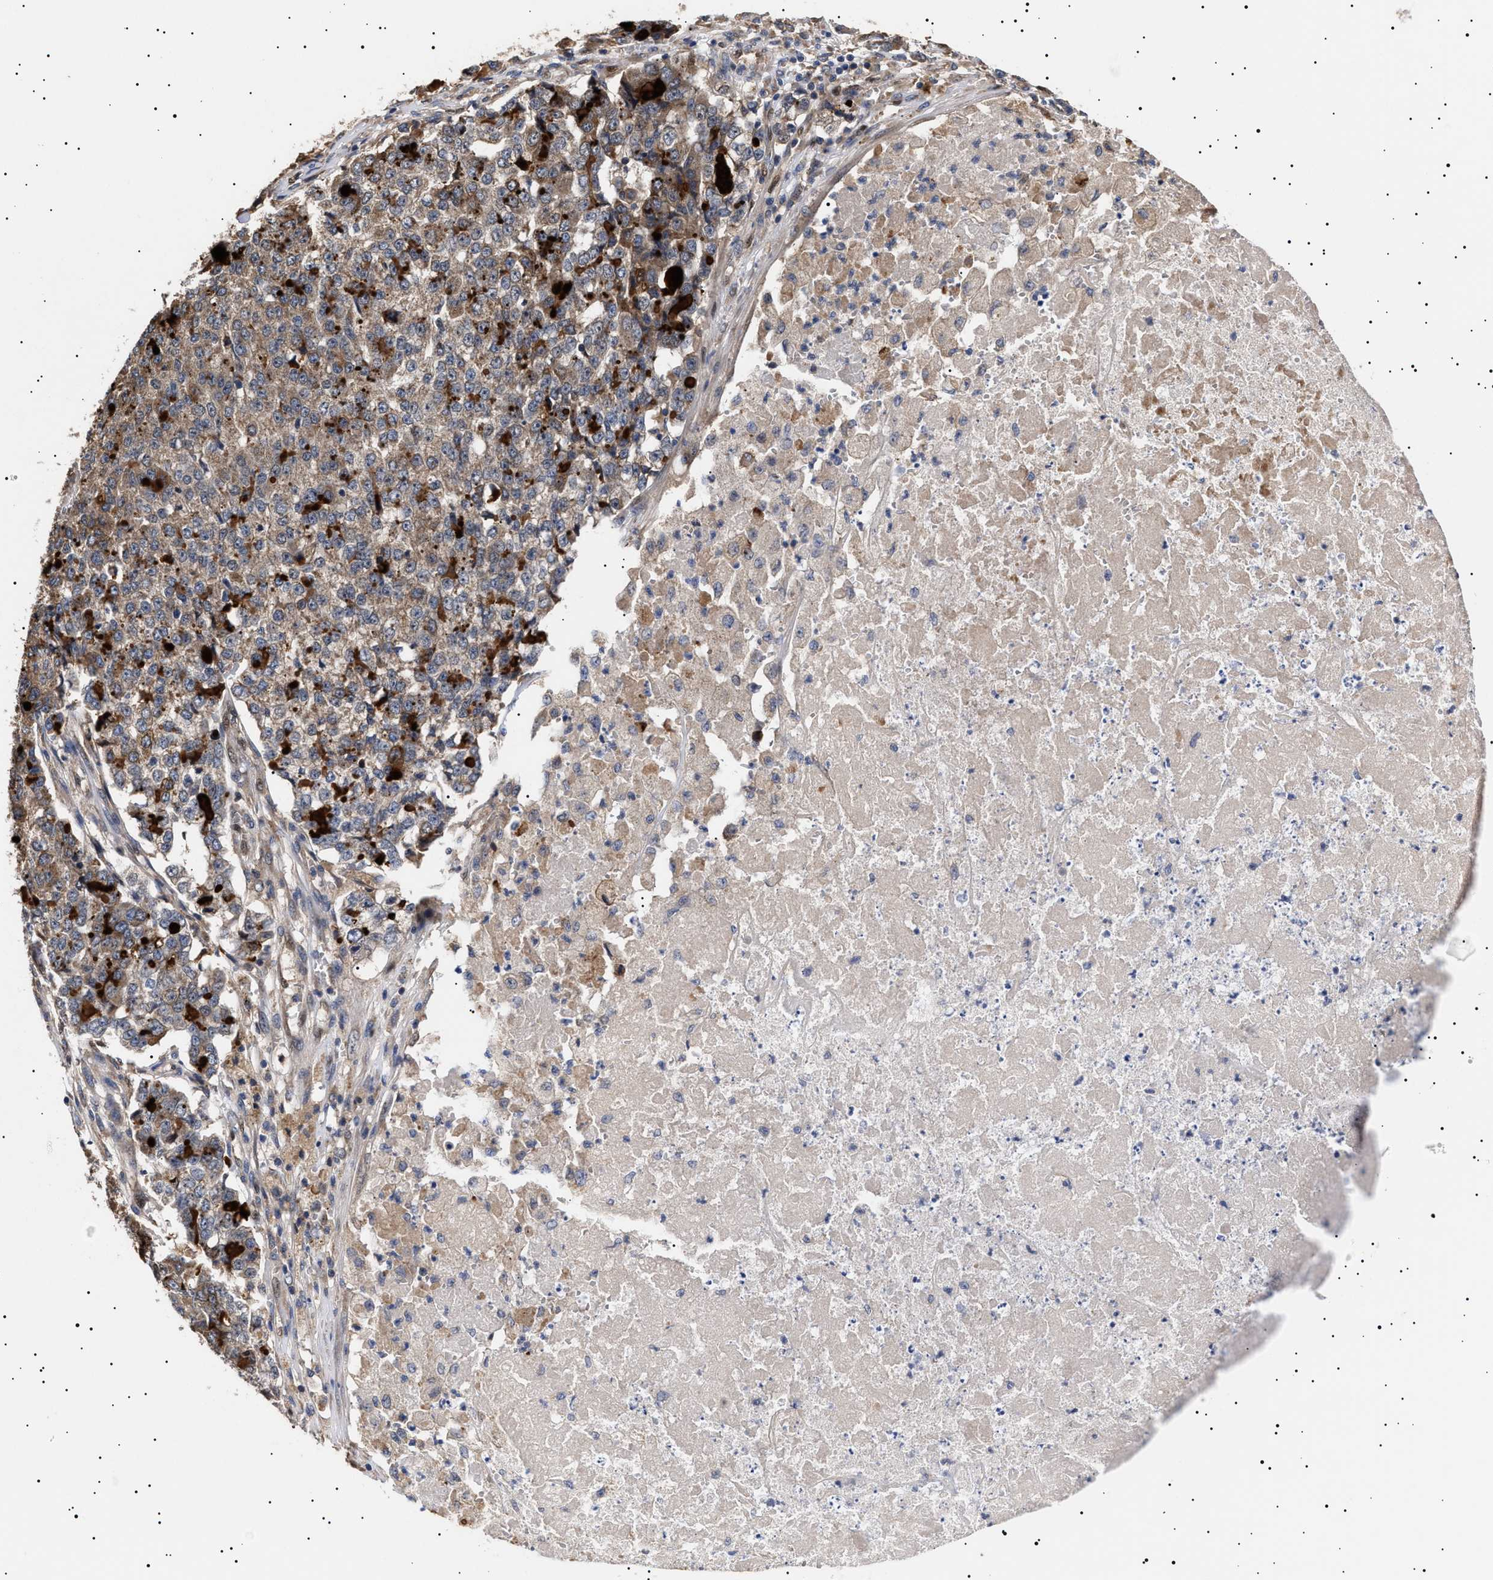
{"staining": {"intensity": "moderate", "quantity": ">75%", "location": "cytoplasmic/membranous"}, "tissue": "pancreatic cancer", "cell_type": "Tumor cells", "image_type": "cancer", "snomed": [{"axis": "morphology", "description": "Adenocarcinoma, NOS"}, {"axis": "topography", "description": "Pancreas"}], "caption": "Human pancreatic cancer stained with a protein marker shows moderate staining in tumor cells.", "gene": "KRBA1", "patient": {"sex": "male", "age": 50}}